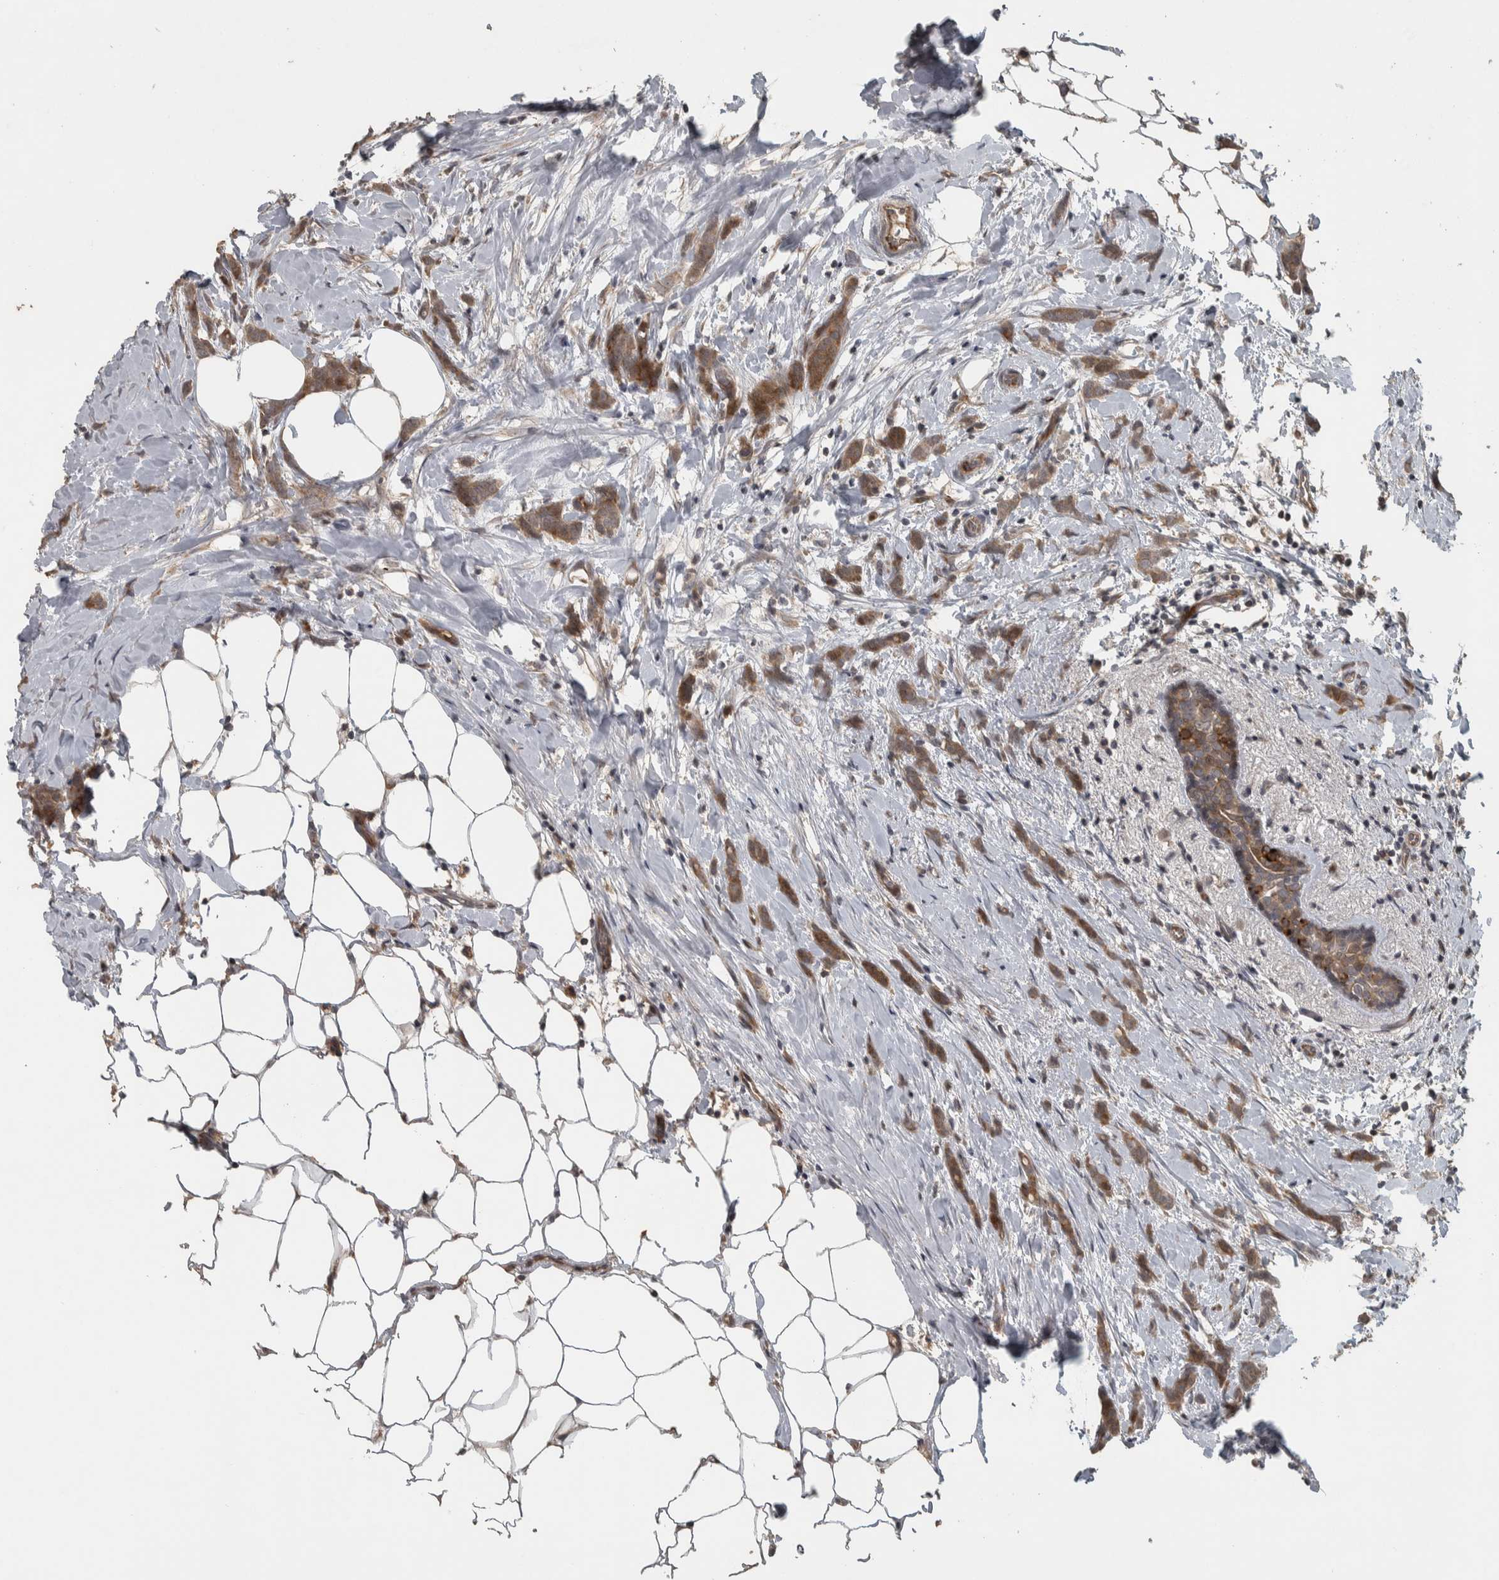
{"staining": {"intensity": "moderate", "quantity": ">75%", "location": "cytoplasmic/membranous"}, "tissue": "breast cancer", "cell_type": "Tumor cells", "image_type": "cancer", "snomed": [{"axis": "morphology", "description": "Lobular carcinoma, in situ"}, {"axis": "morphology", "description": "Lobular carcinoma"}, {"axis": "topography", "description": "Breast"}], "caption": "Protein analysis of breast cancer tissue demonstrates moderate cytoplasmic/membranous expression in approximately >75% of tumor cells.", "gene": "ERAL1", "patient": {"sex": "female", "age": 41}}